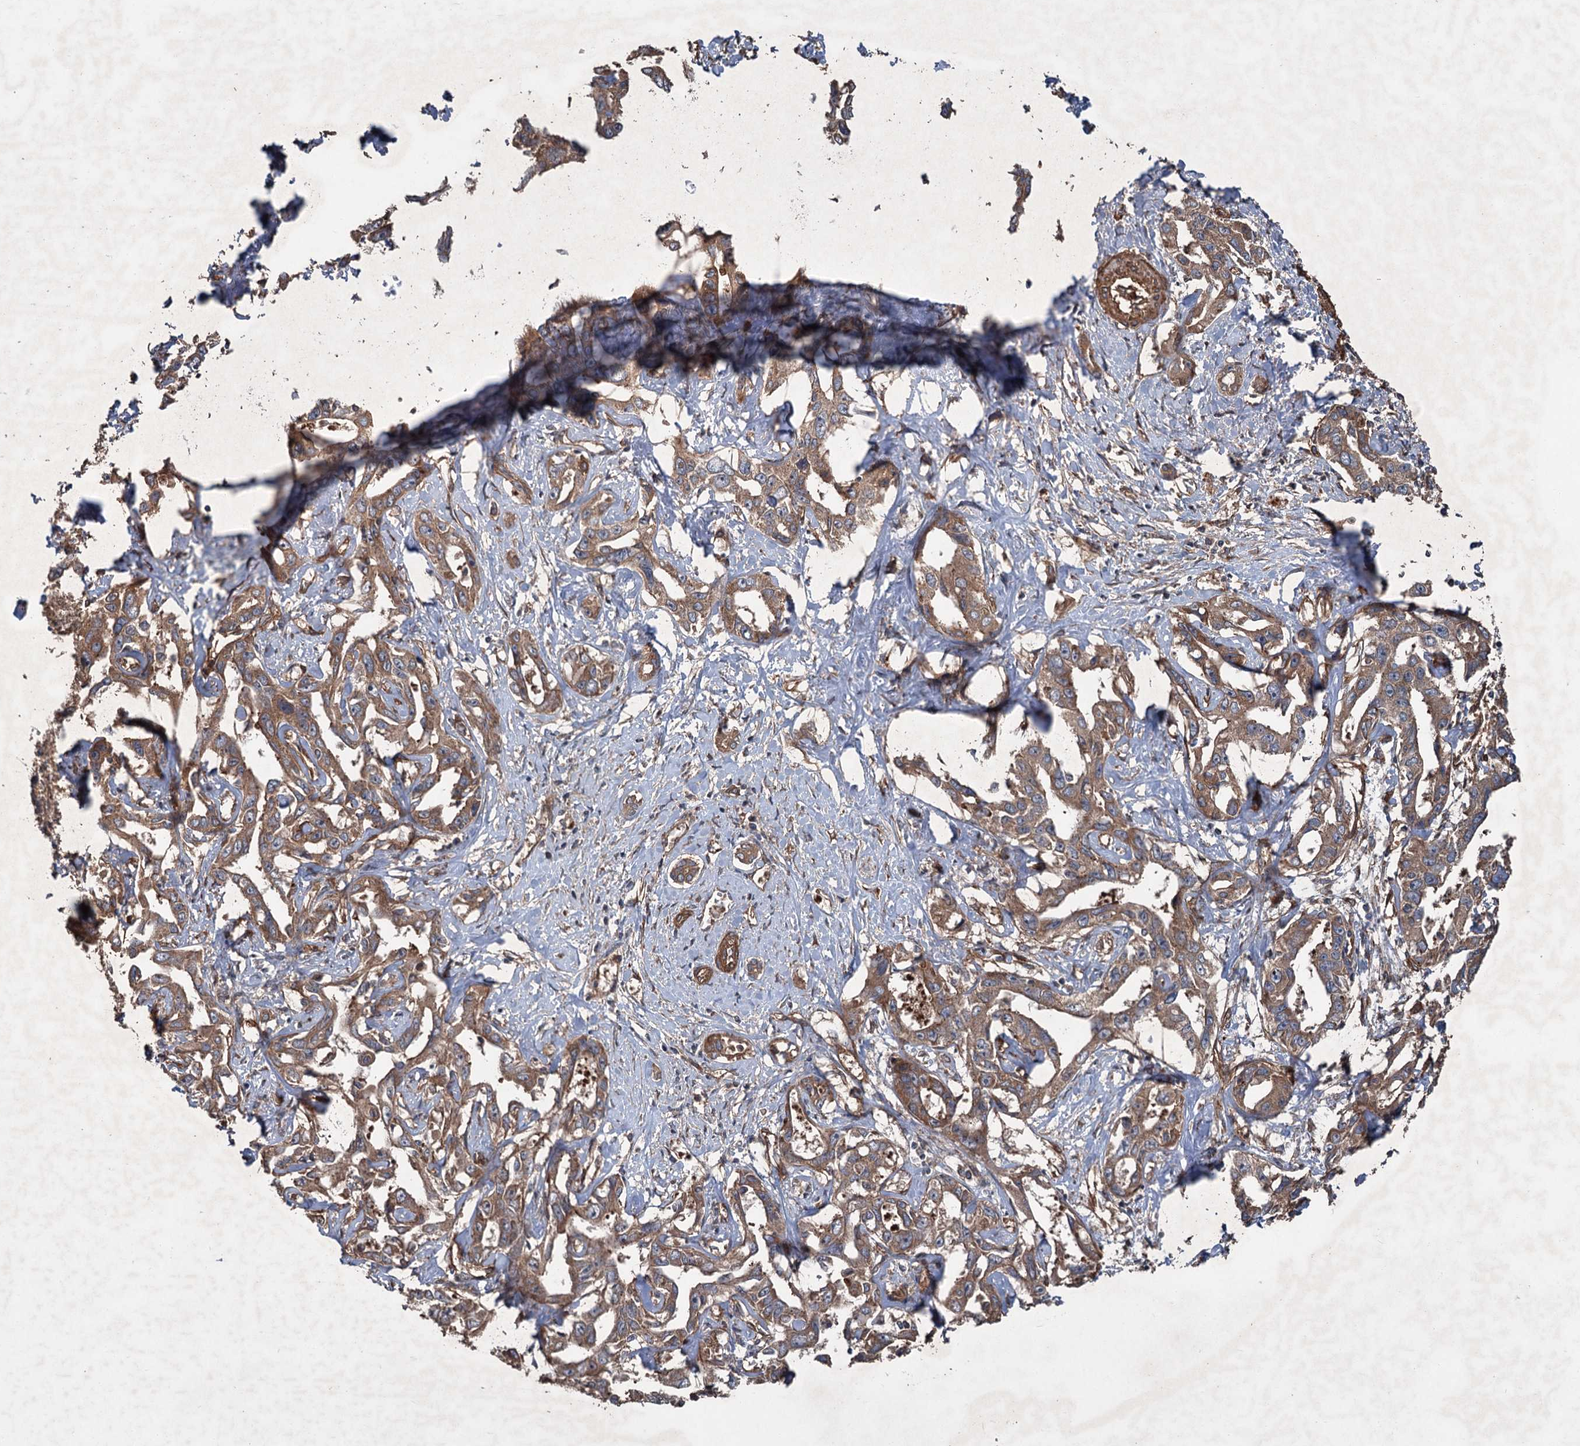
{"staining": {"intensity": "moderate", "quantity": ">75%", "location": "cytoplasmic/membranous"}, "tissue": "liver cancer", "cell_type": "Tumor cells", "image_type": "cancer", "snomed": [{"axis": "morphology", "description": "Cholangiocarcinoma"}, {"axis": "topography", "description": "Liver"}], "caption": "Brown immunohistochemical staining in liver cancer (cholangiocarcinoma) displays moderate cytoplasmic/membranous expression in about >75% of tumor cells.", "gene": "RNF214", "patient": {"sex": "male", "age": 59}}